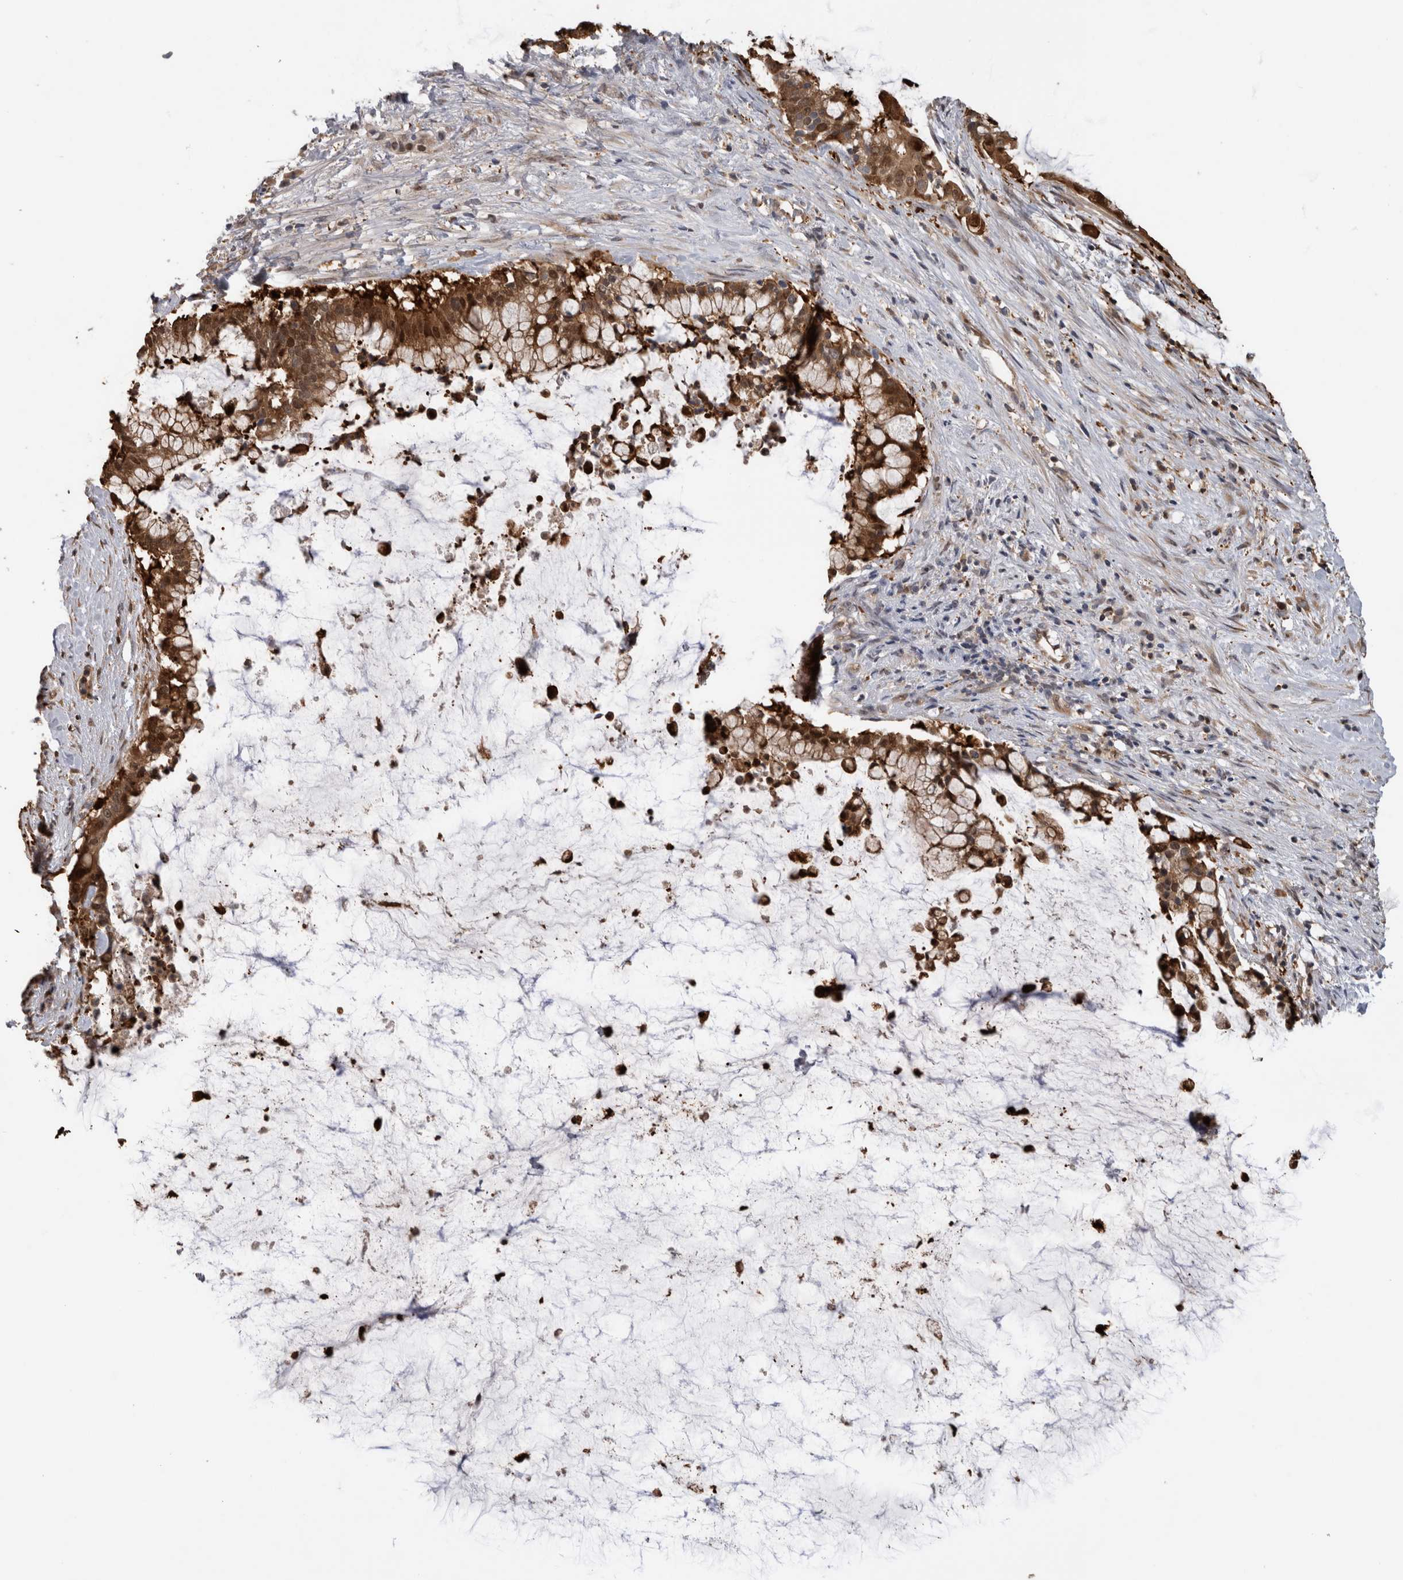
{"staining": {"intensity": "strong", "quantity": ">75%", "location": "cytoplasmic/membranous,nuclear"}, "tissue": "pancreatic cancer", "cell_type": "Tumor cells", "image_type": "cancer", "snomed": [{"axis": "morphology", "description": "Adenocarcinoma, NOS"}, {"axis": "topography", "description": "Pancreas"}], "caption": "High-power microscopy captured an immunohistochemistry histopathology image of pancreatic adenocarcinoma, revealing strong cytoplasmic/membranous and nuclear staining in approximately >75% of tumor cells.", "gene": "USH1G", "patient": {"sex": "male", "age": 41}}